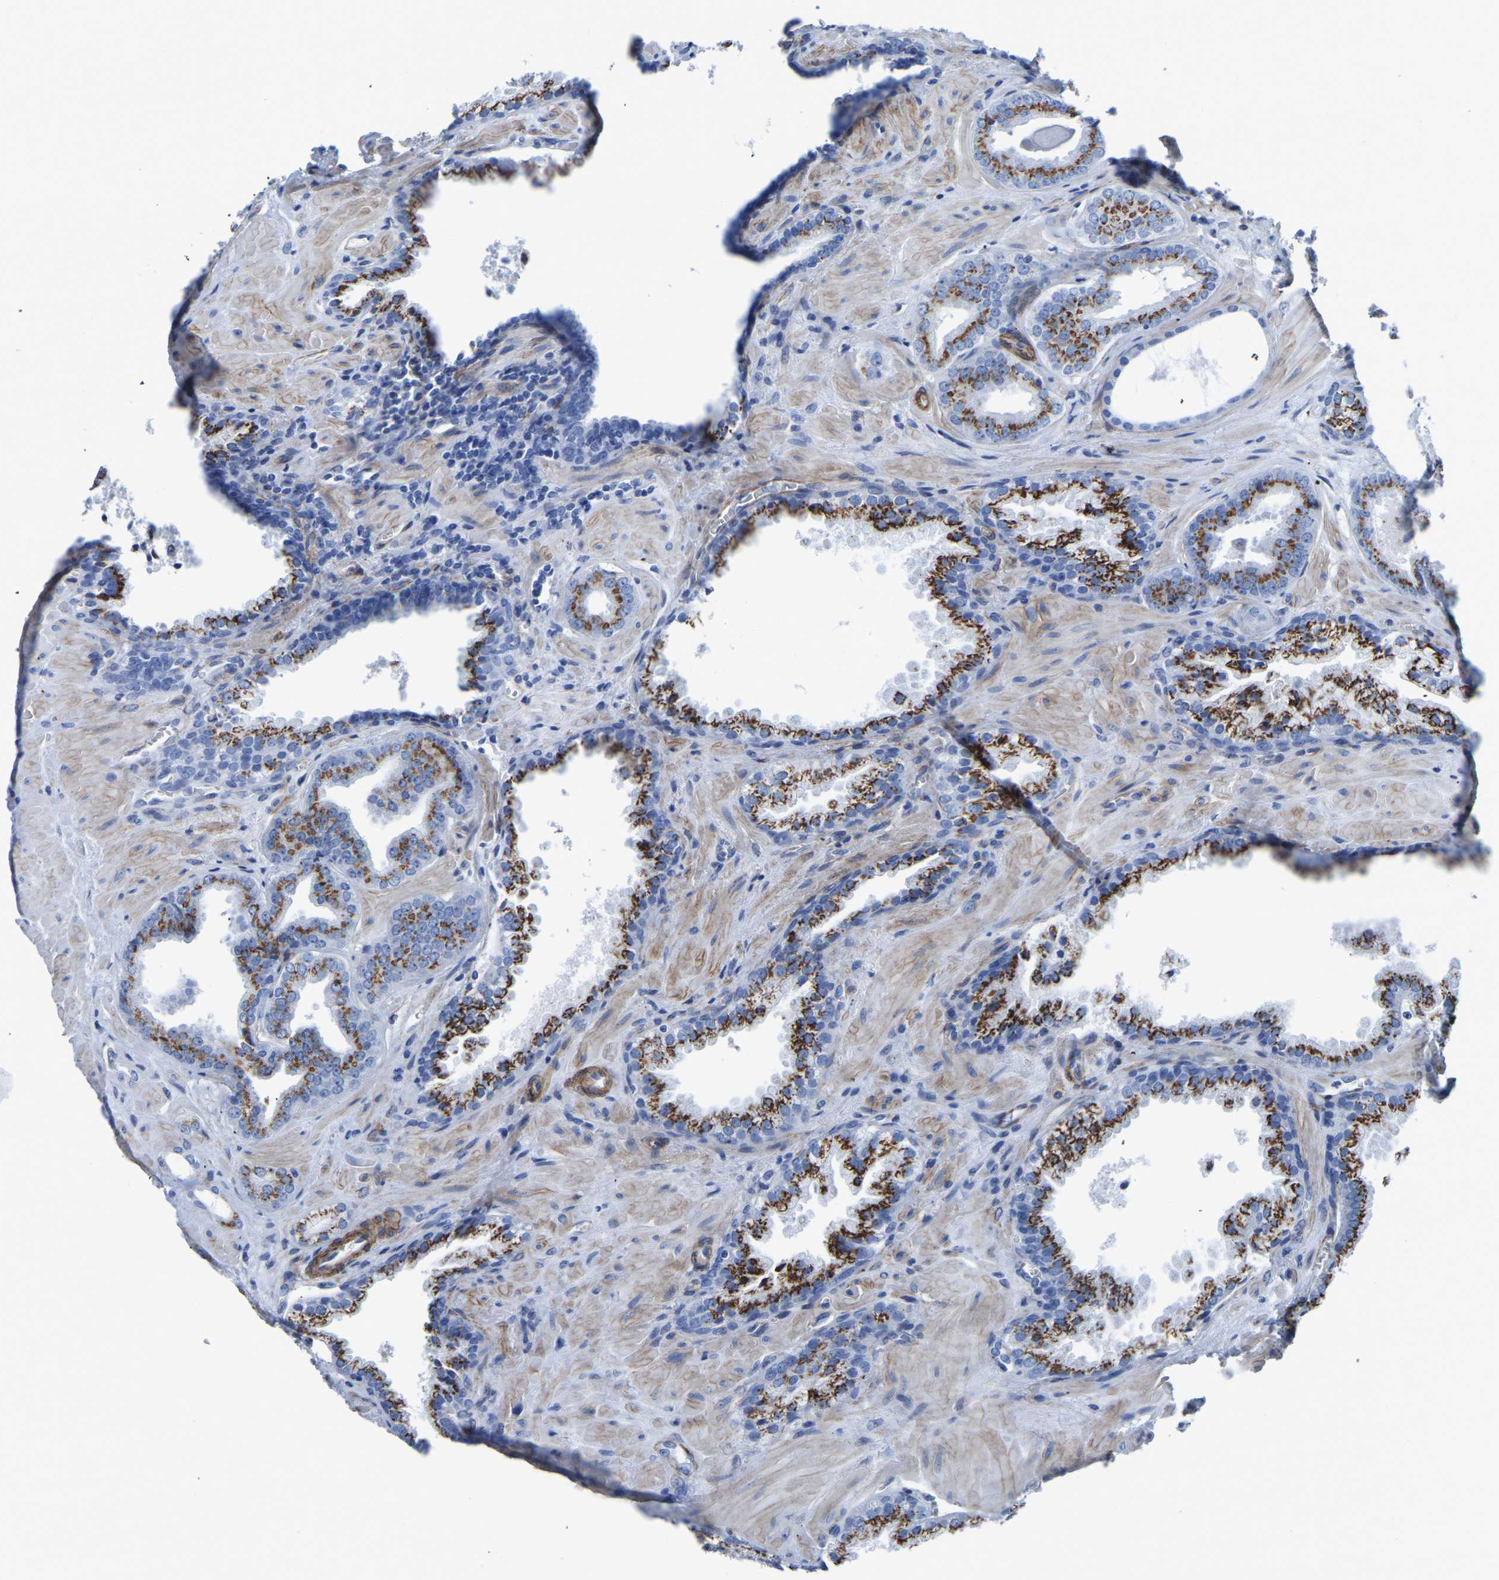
{"staining": {"intensity": "moderate", "quantity": ">75%", "location": "cytoplasmic/membranous"}, "tissue": "prostate cancer", "cell_type": "Tumor cells", "image_type": "cancer", "snomed": [{"axis": "morphology", "description": "Adenocarcinoma, Low grade"}, {"axis": "topography", "description": "Prostate"}], "caption": "The immunohistochemical stain shows moderate cytoplasmic/membranous expression in tumor cells of prostate cancer (low-grade adenocarcinoma) tissue.", "gene": "SLC45A3", "patient": {"sex": "male", "age": 71}}